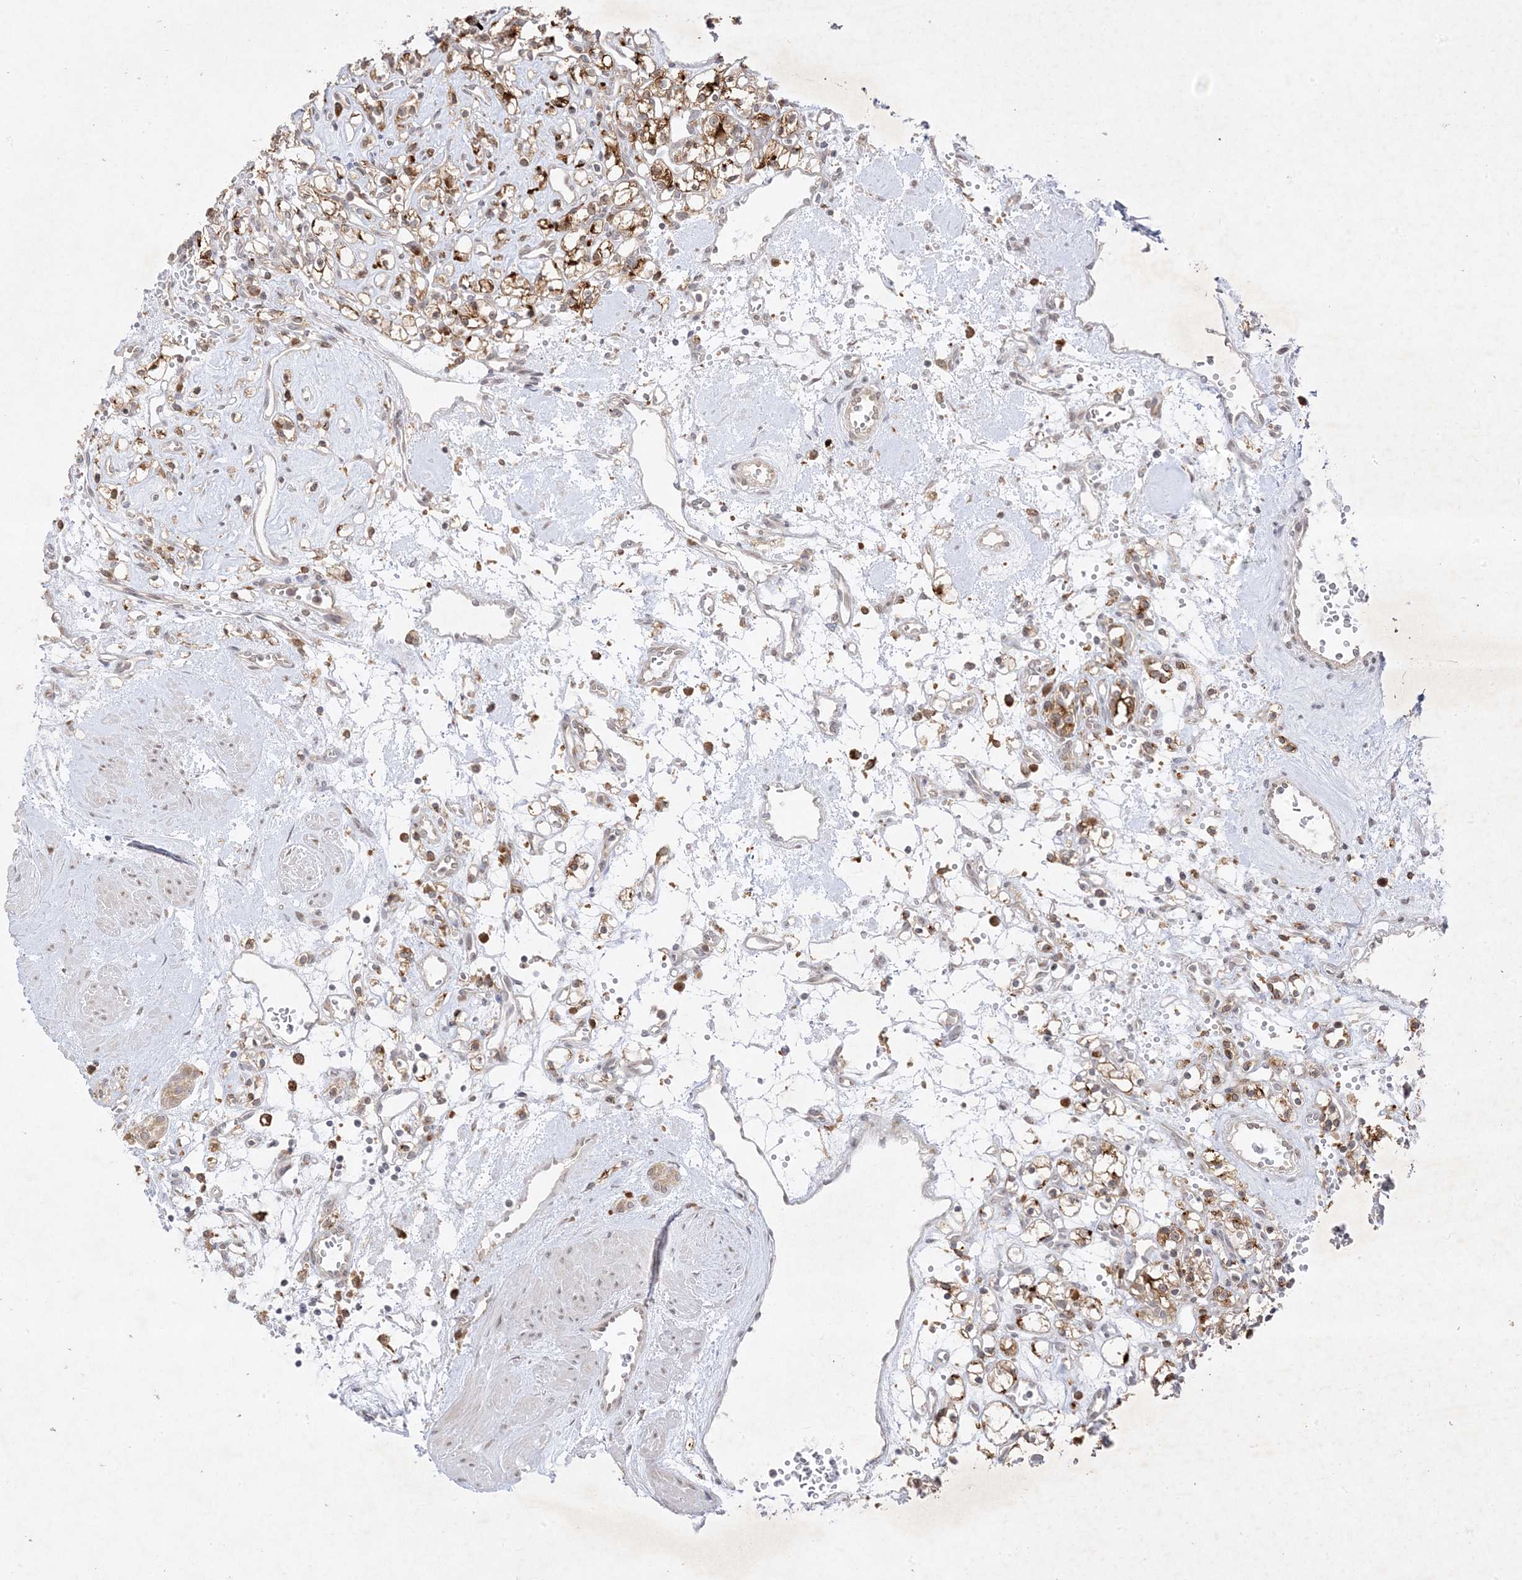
{"staining": {"intensity": "moderate", "quantity": ">75%", "location": "cytoplasmic/membranous"}, "tissue": "renal cancer", "cell_type": "Tumor cells", "image_type": "cancer", "snomed": [{"axis": "morphology", "description": "Adenocarcinoma, NOS"}, {"axis": "topography", "description": "Kidney"}], "caption": "There is medium levels of moderate cytoplasmic/membranous staining in tumor cells of renal adenocarcinoma, as demonstrated by immunohistochemical staining (brown color).", "gene": "C2CD2", "patient": {"sex": "female", "age": 59}}